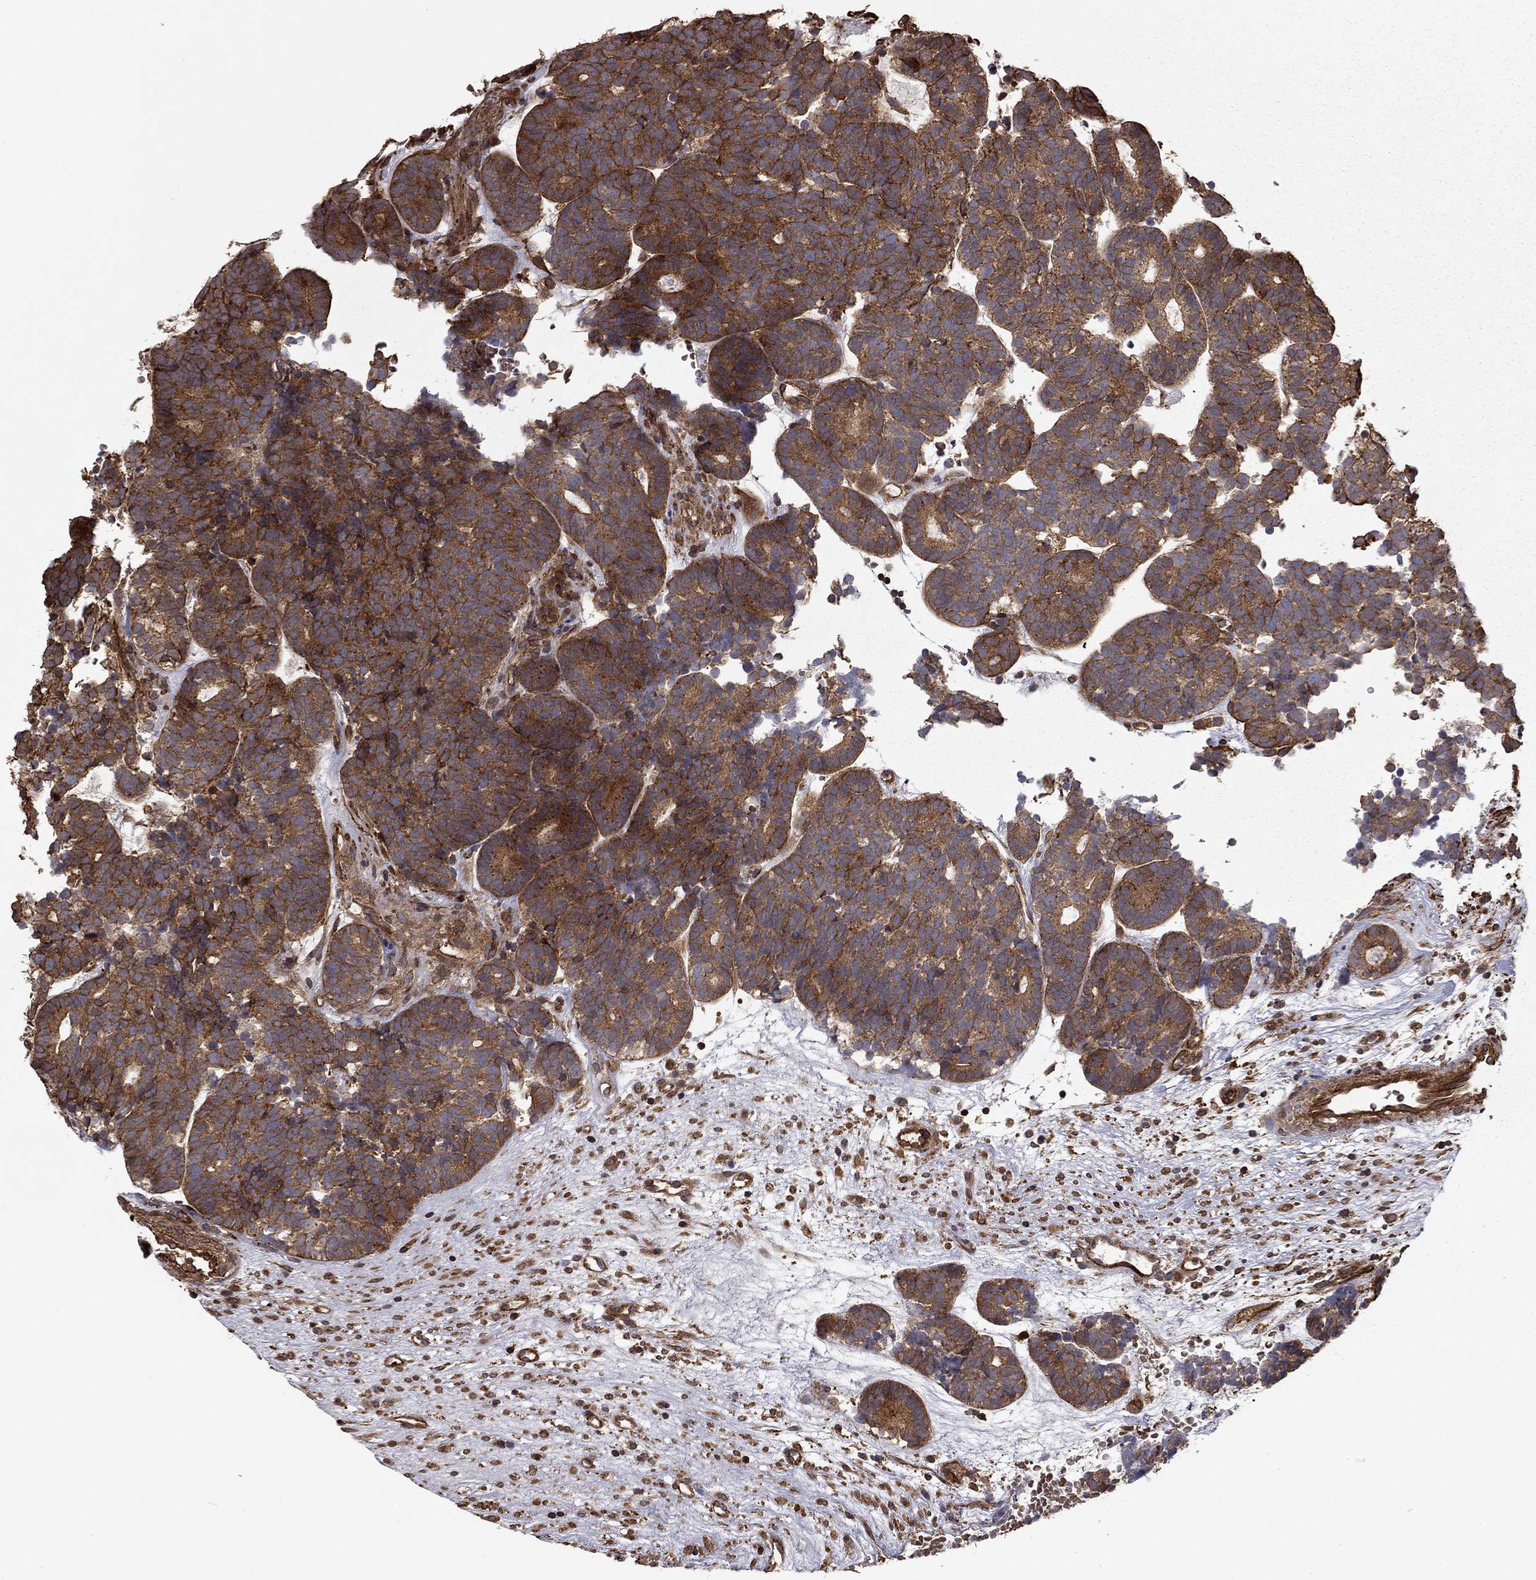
{"staining": {"intensity": "moderate", "quantity": ">75%", "location": "cytoplasmic/membranous"}, "tissue": "head and neck cancer", "cell_type": "Tumor cells", "image_type": "cancer", "snomed": [{"axis": "morphology", "description": "Adenocarcinoma, NOS"}, {"axis": "topography", "description": "Head-Neck"}], "caption": "About >75% of tumor cells in human adenocarcinoma (head and neck) demonstrate moderate cytoplasmic/membranous protein expression as visualized by brown immunohistochemical staining.", "gene": "HABP4", "patient": {"sex": "female", "age": 81}}